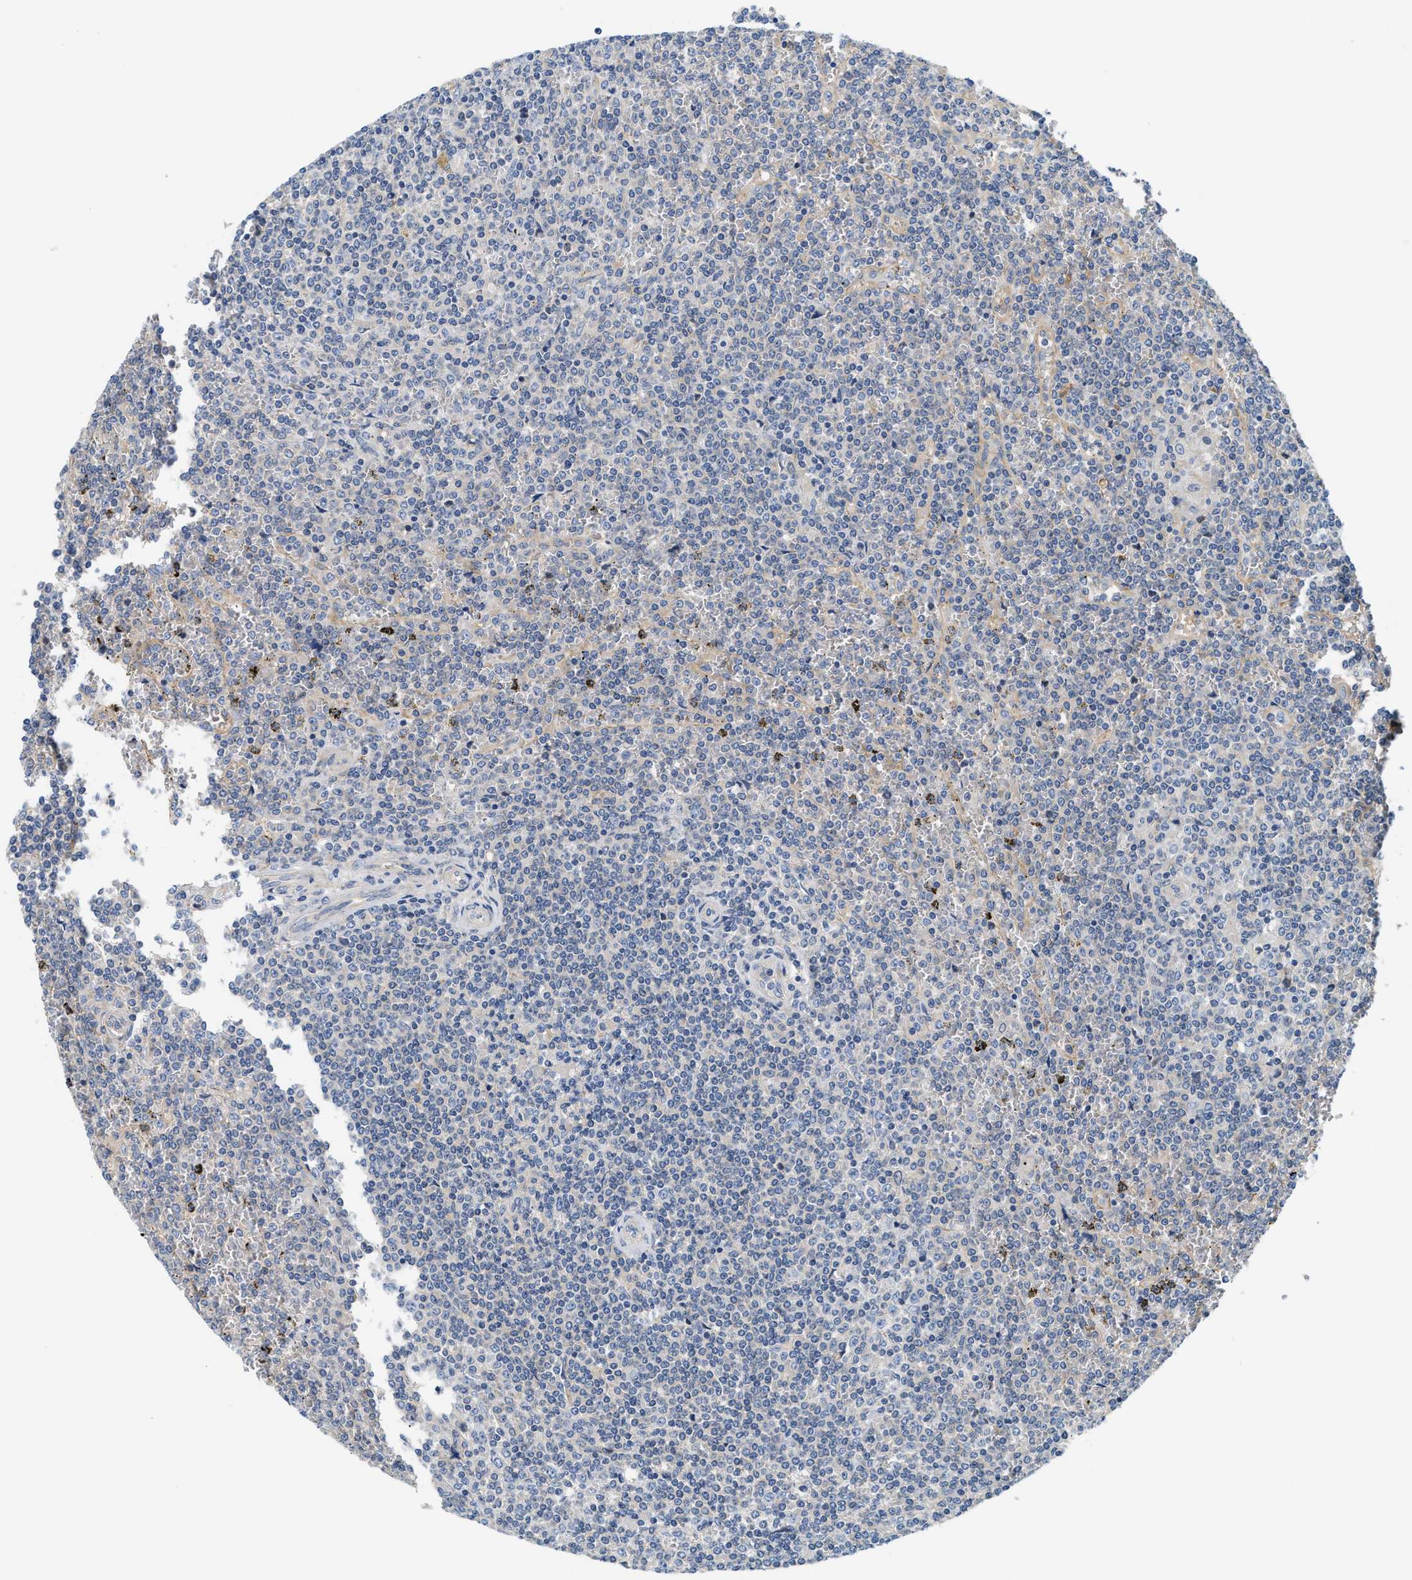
{"staining": {"intensity": "negative", "quantity": "none", "location": "none"}, "tissue": "lymphoma", "cell_type": "Tumor cells", "image_type": "cancer", "snomed": [{"axis": "morphology", "description": "Malignant lymphoma, non-Hodgkin's type, Low grade"}, {"axis": "topography", "description": "Spleen"}], "caption": "Human low-grade malignant lymphoma, non-Hodgkin's type stained for a protein using immunohistochemistry displays no staining in tumor cells.", "gene": "NSUN7", "patient": {"sex": "female", "age": 19}}